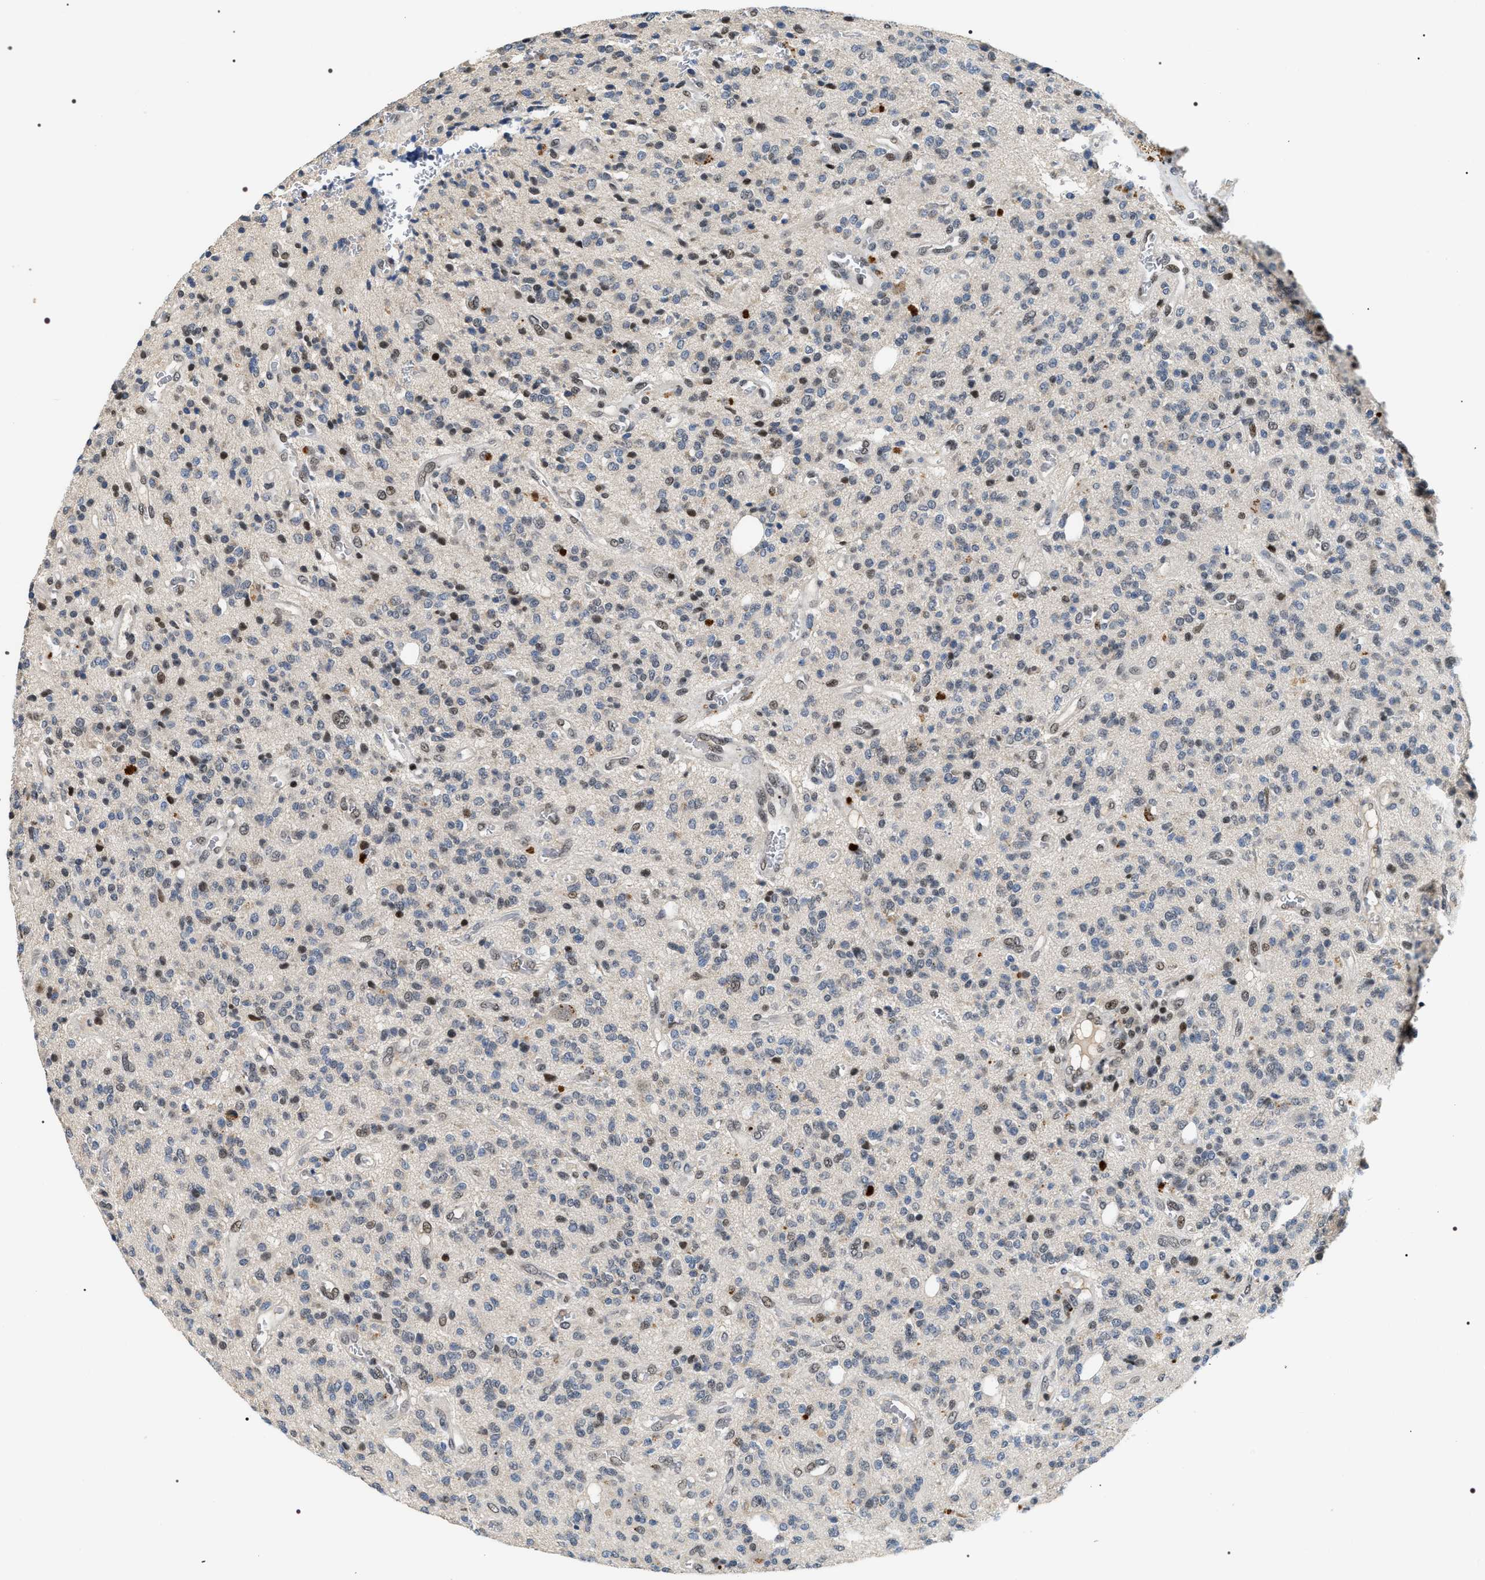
{"staining": {"intensity": "moderate", "quantity": "<25%", "location": "nuclear"}, "tissue": "glioma", "cell_type": "Tumor cells", "image_type": "cancer", "snomed": [{"axis": "morphology", "description": "Glioma, malignant, High grade"}, {"axis": "topography", "description": "Brain"}], "caption": "The image displays immunohistochemical staining of high-grade glioma (malignant). There is moderate nuclear staining is appreciated in about <25% of tumor cells.", "gene": "C7orf25", "patient": {"sex": "male", "age": 34}}